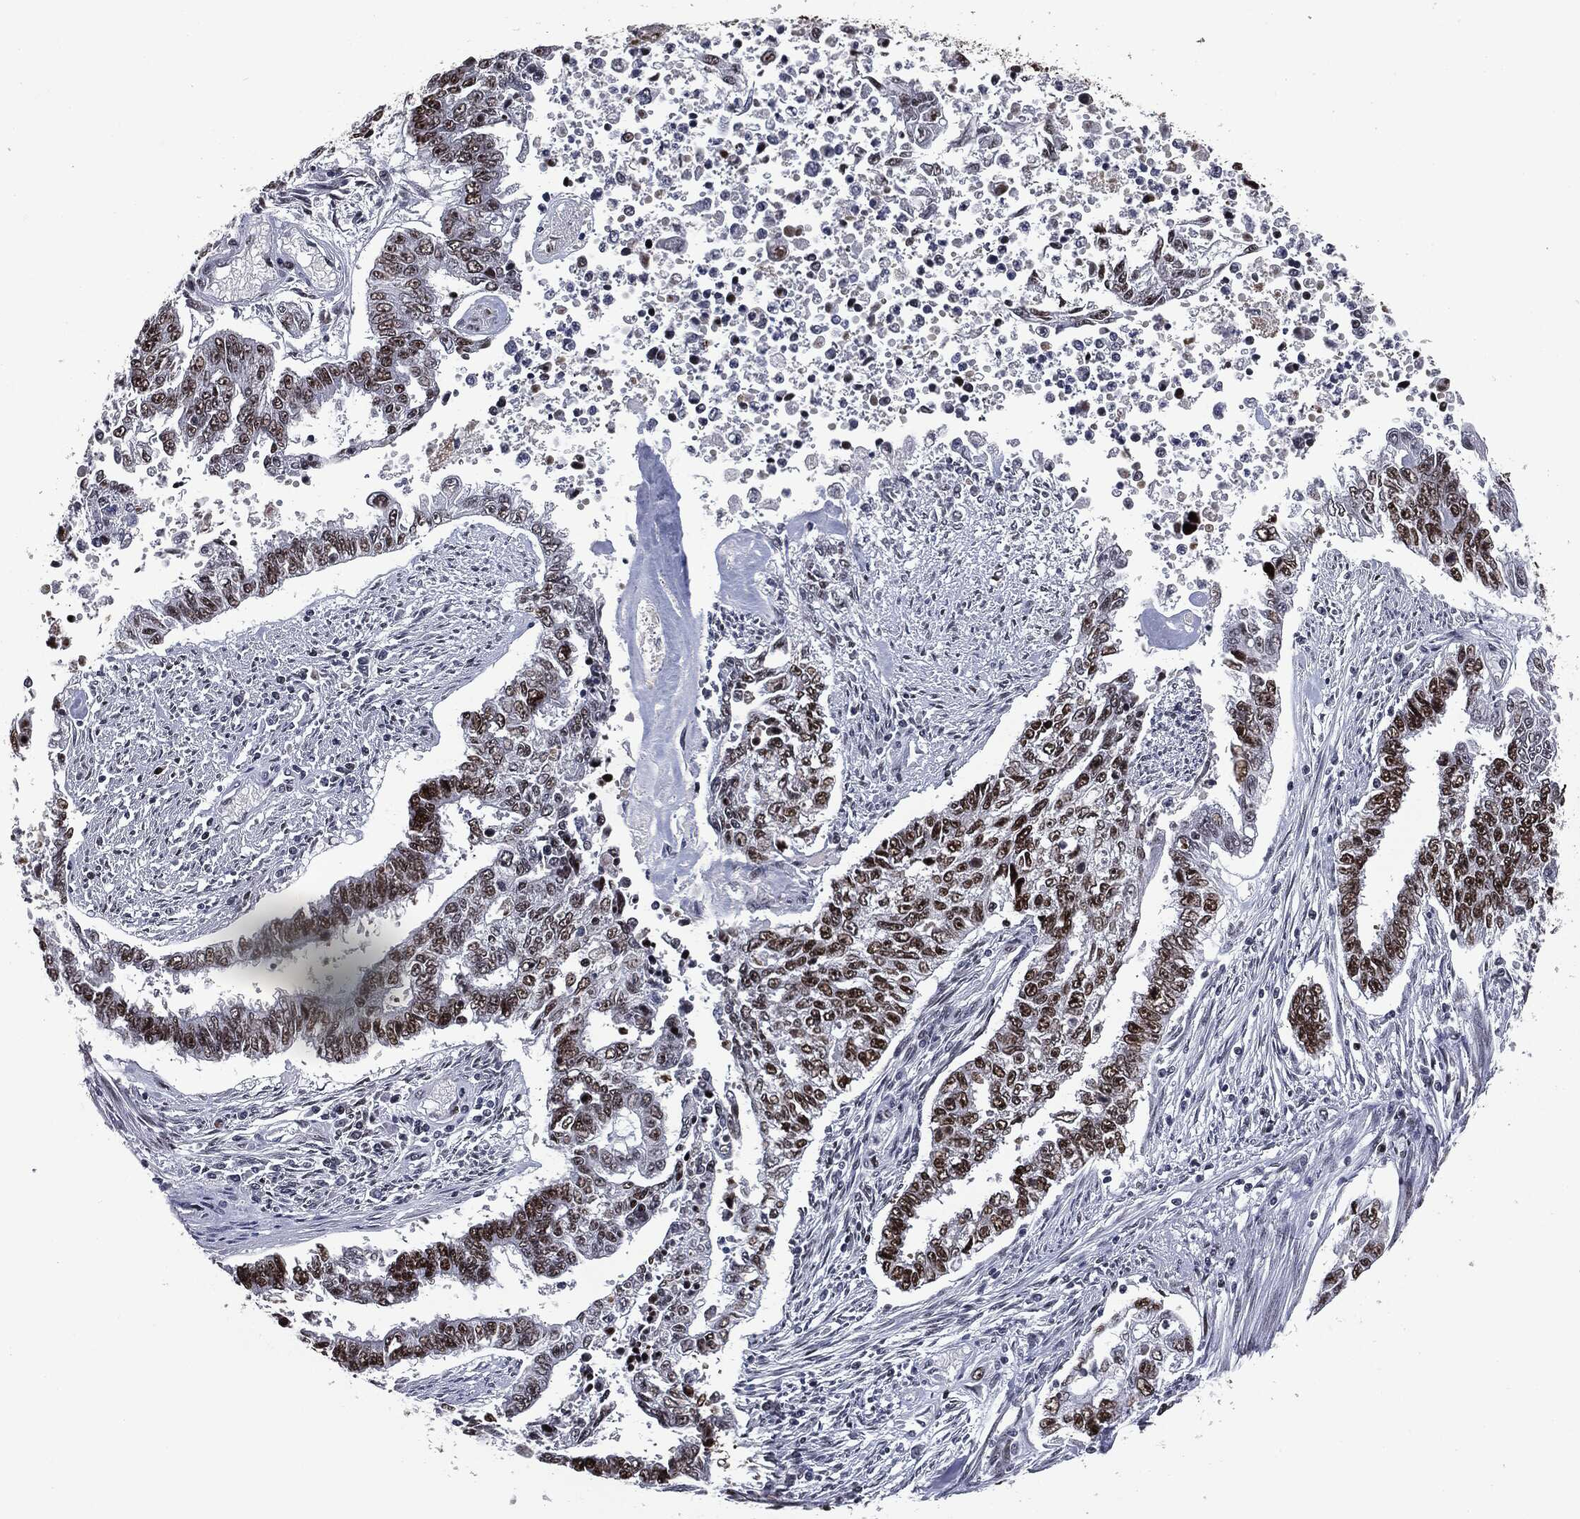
{"staining": {"intensity": "strong", "quantity": "<25%", "location": "nuclear"}, "tissue": "endometrial cancer", "cell_type": "Tumor cells", "image_type": "cancer", "snomed": [{"axis": "morphology", "description": "Adenocarcinoma, NOS"}, {"axis": "topography", "description": "Uterus"}], "caption": "There is medium levels of strong nuclear expression in tumor cells of endometrial adenocarcinoma, as demonstrated by immunohistochemical staining (brown color).", "gene": "MSH2", "patient": {"sex": "female", "age": 59}}